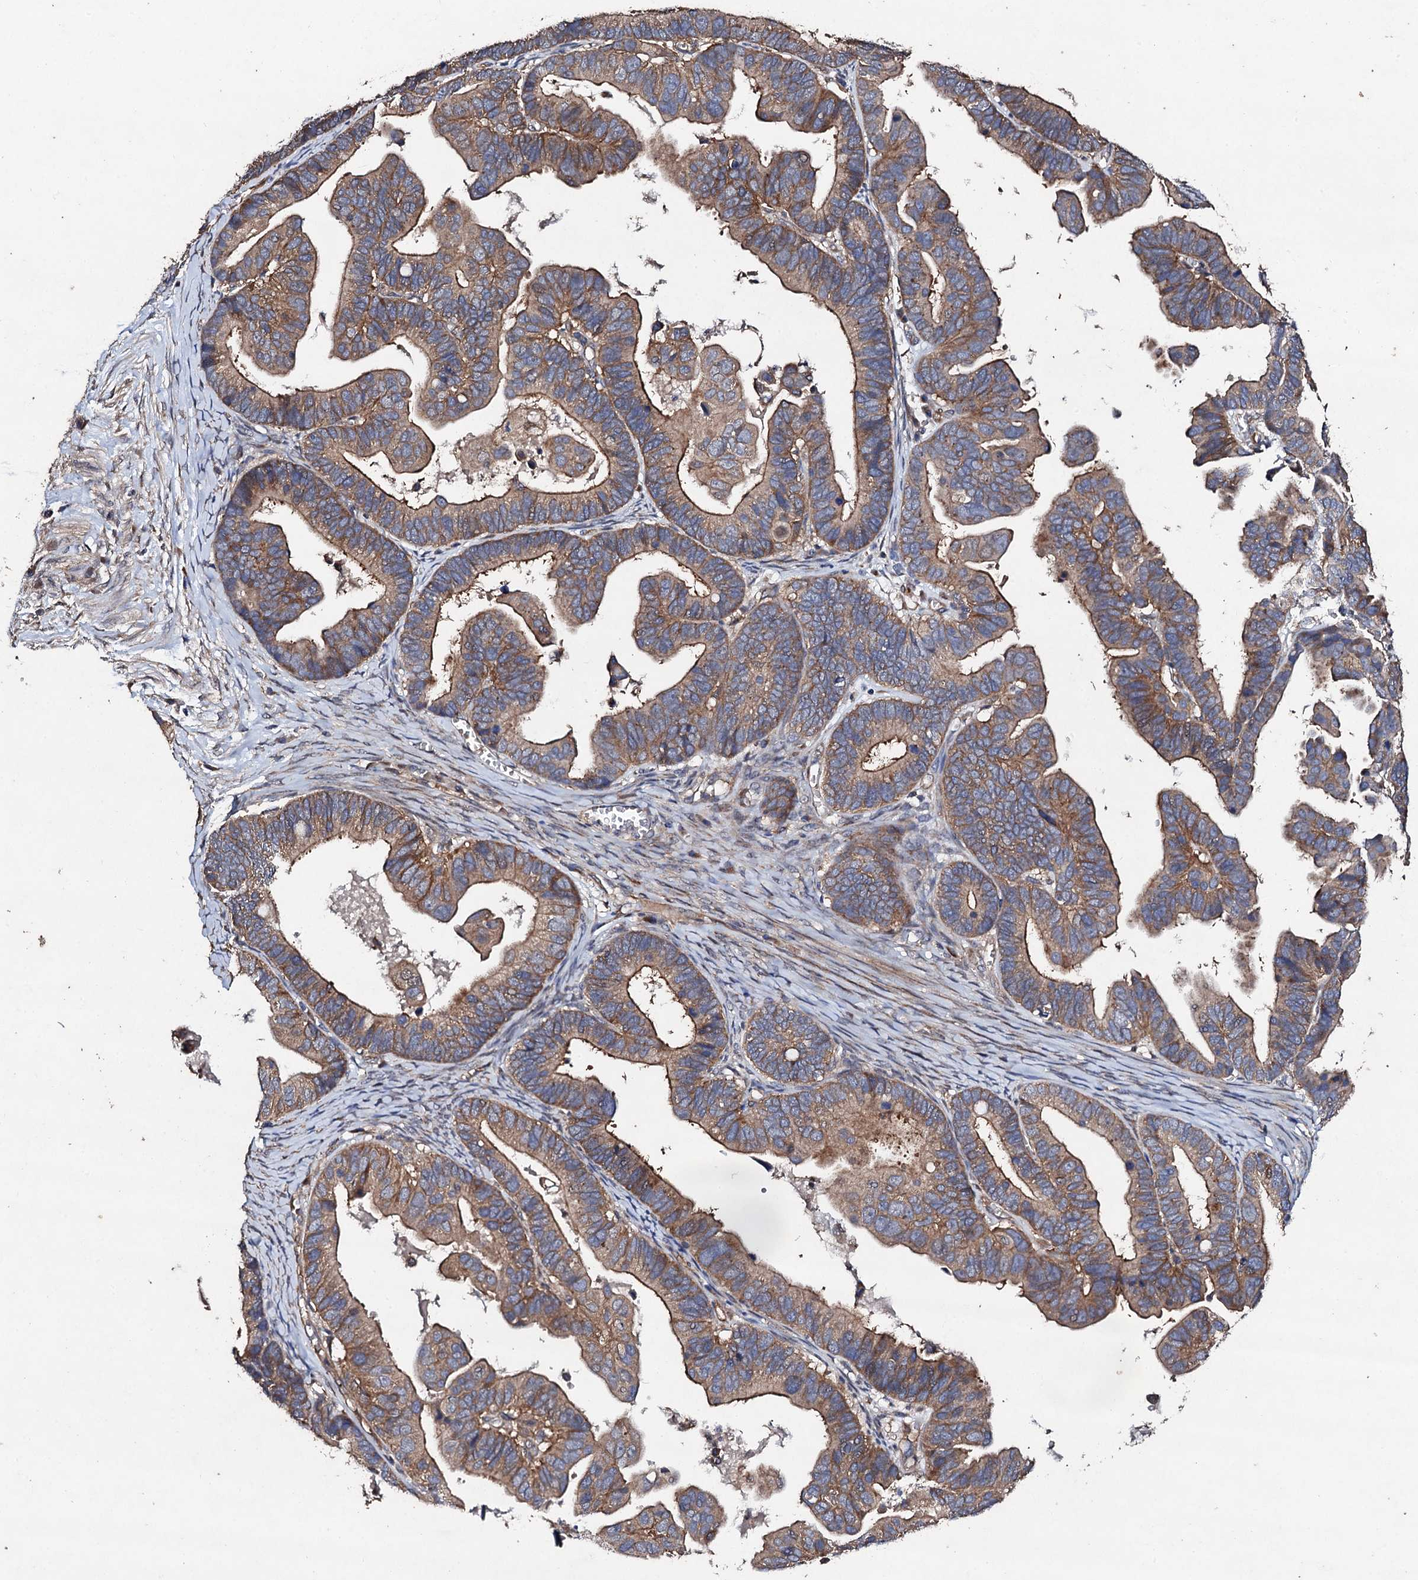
{"staining": {"intensity": "moderate", "quantity": ">75%", "location": "cytoplasmic/membranous"}, "tissue": "ovarian cancer", "cell_type": "Tumor cells", "image_type": "cancer", "snomed": [{"axis": "morphology", "description": "Cystadenocarcinoma, serous, NOS"}, {"axis": "topography", "description": "Ovary"}], "caption": "This is a micrograph of immunohistochemistry staining of ovarian serous cystadenocarcinoma, which shows moderate staining in the cytoplasmic/membranous of tumor cells.", "gene": "MOCOS", "patient": {"sex": "female", "age": 56}}